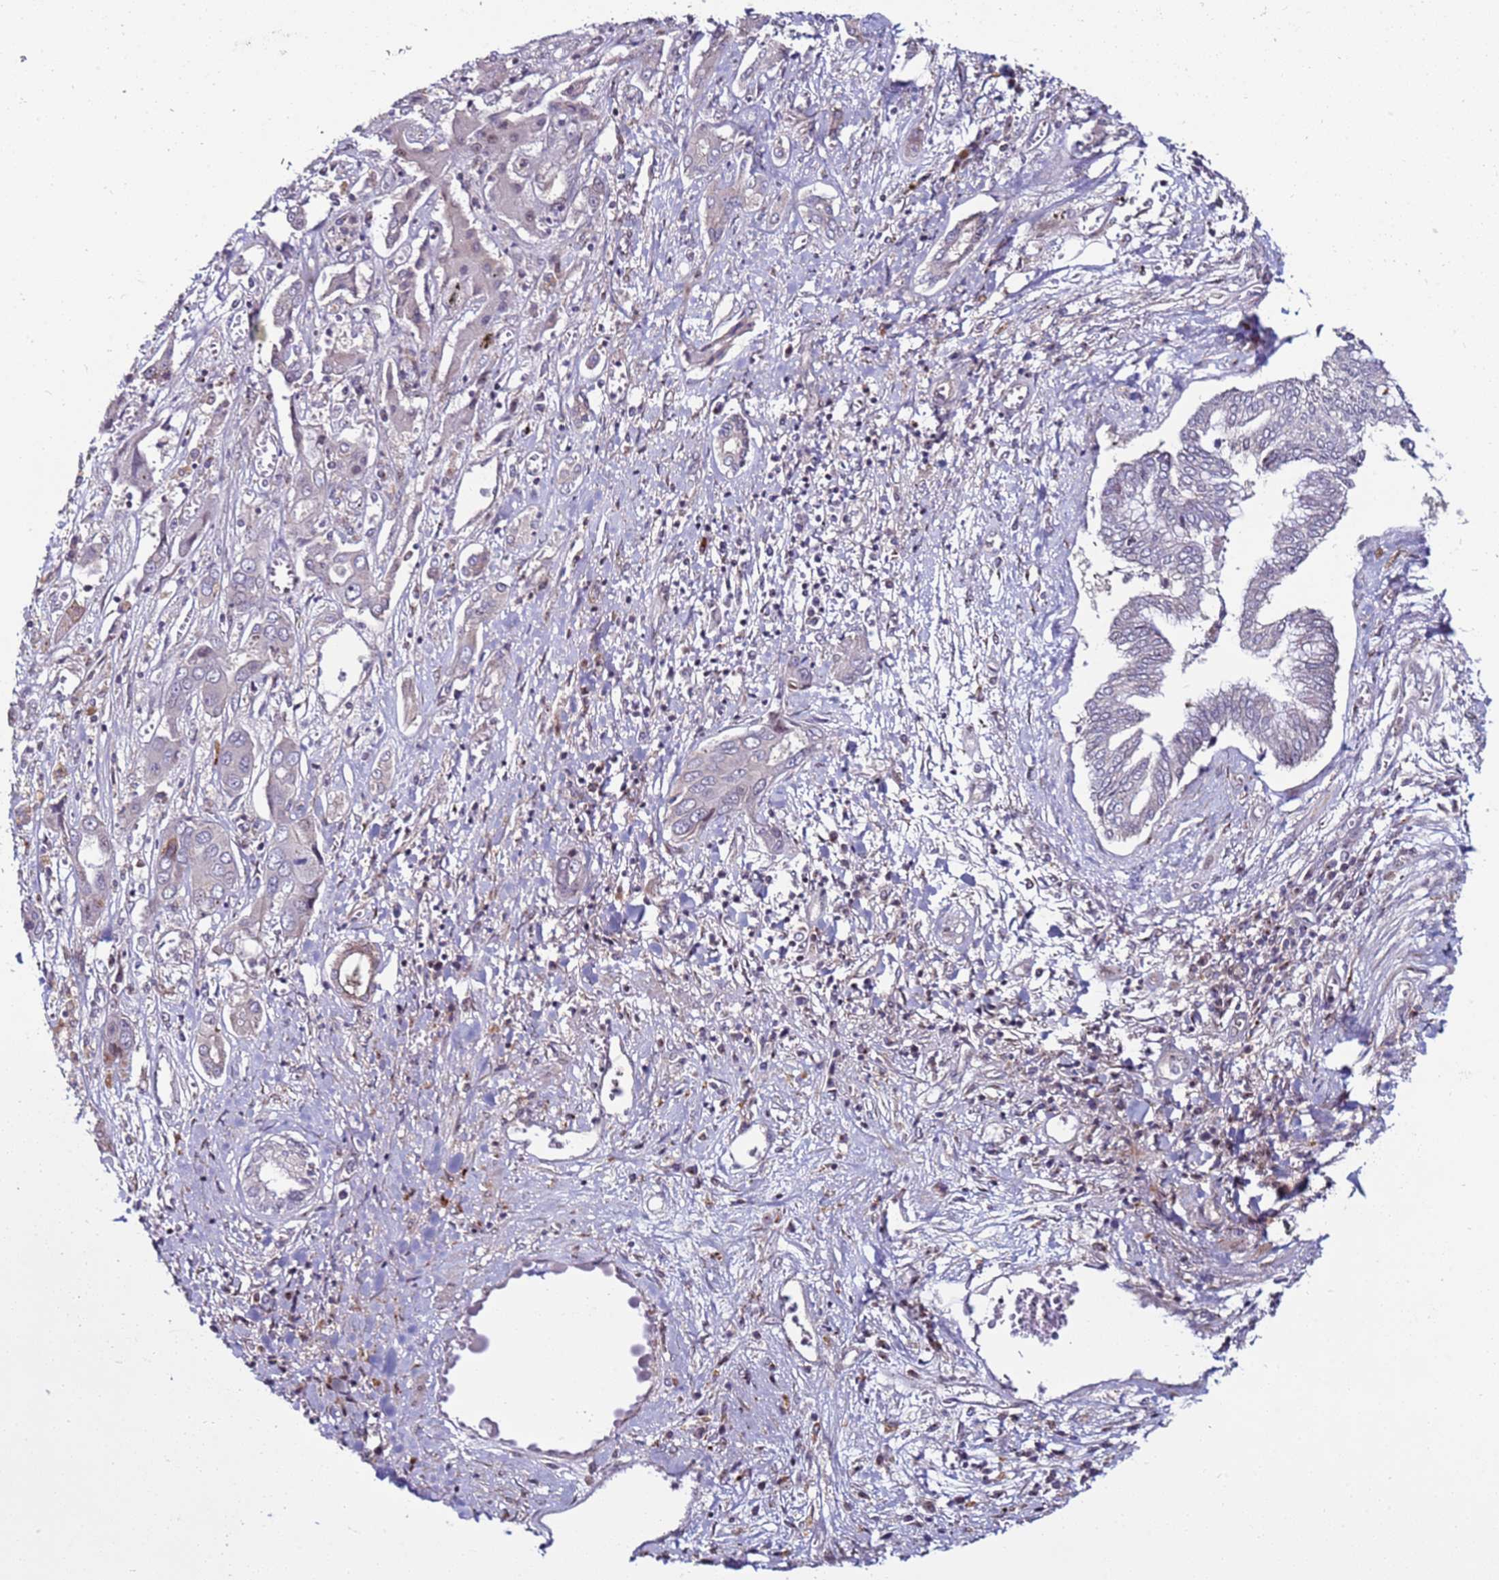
{"staining": {"intensity": "negative", "quantity": "none", "location": "none"}, "tissue": "liver cancer", "cell_type": "Tumor cells", "image_type": "cancer", "snomed": [{"axis": "morphology", "description": "Cholangiocarcinoma"}, {"axis": "topography", "description": "Liver"}], "caption": "Protein analysis of cholangiocarcinoma (liver) displays no significant expression in tumor cells. (DAB (3,3'-diaminobenzidine) immunohistochemistry, high magnification).", "gene": "WBP11", "patient": {"sex": "male", "age": 67}}